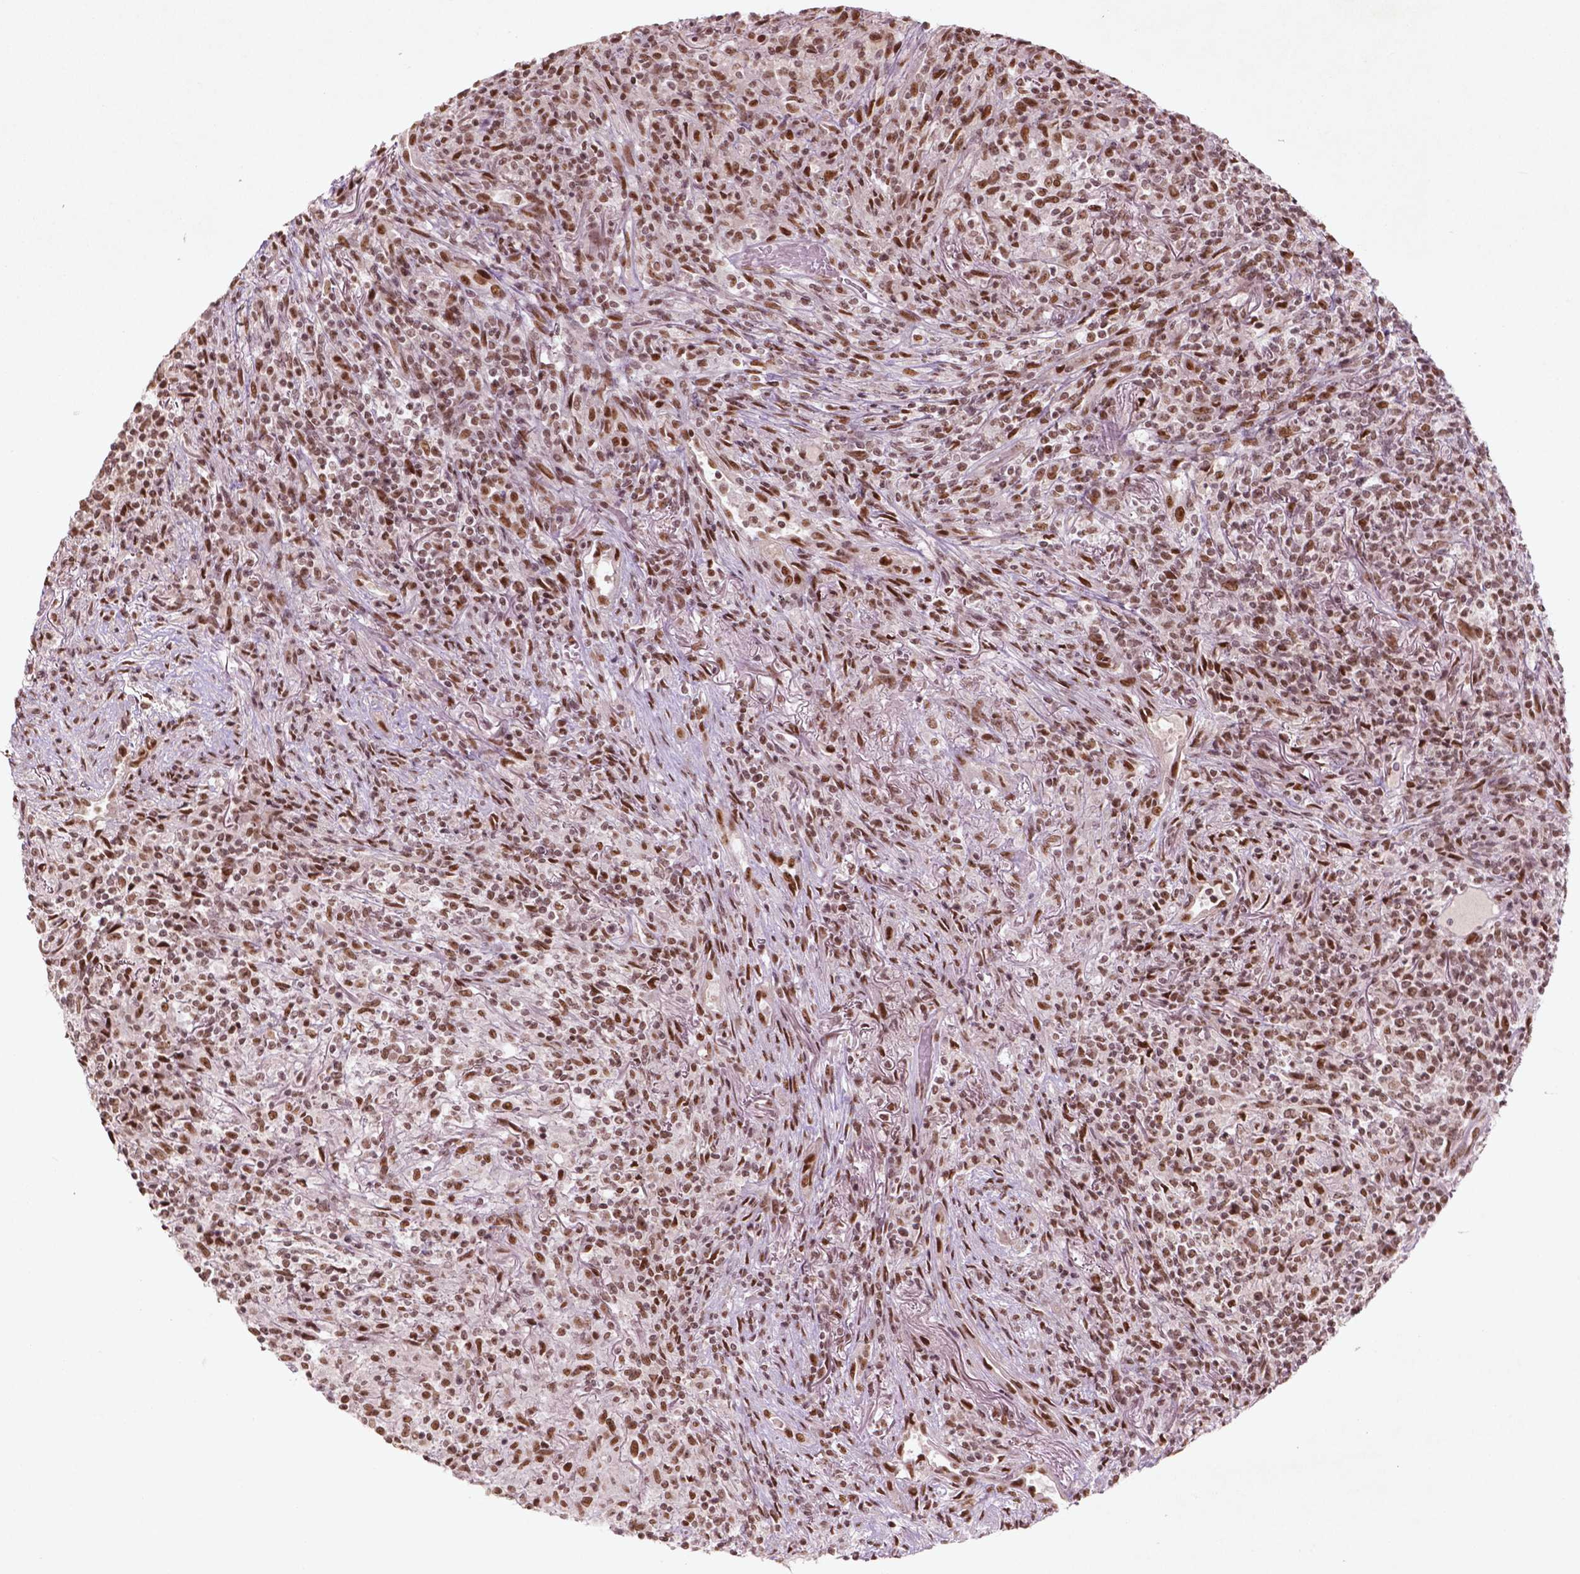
{"staining": {"intensity": "moderate", "quantity": ">75%", "location": "nuclear"}, "tissue": "lymphoma", "cell_type": "Tumor cells", "image_type": "cancer", "snomed": [{"axis": "morphology", "description": "Malignant lymphoma, non-Hodgkin's type, High grade"}, {"axis": "topography", "description": "Lung"}], "caption": "Immunohistochemistry (IHC) staining of high-grade malignant lymphoma, non-Hodgkin's type, which displays medium levels of moderate nuclear expression in about >75% of tumor cells indicating moderate nuclear protein positivity. The staining was performed using DAB (3,3'-diaminobenzidine) (brown) for protein detection and nuclei were counterstained in hematoxylin (blue).", "gene": "HMG20B", "patient": {"sex": "male", "age": 79}}